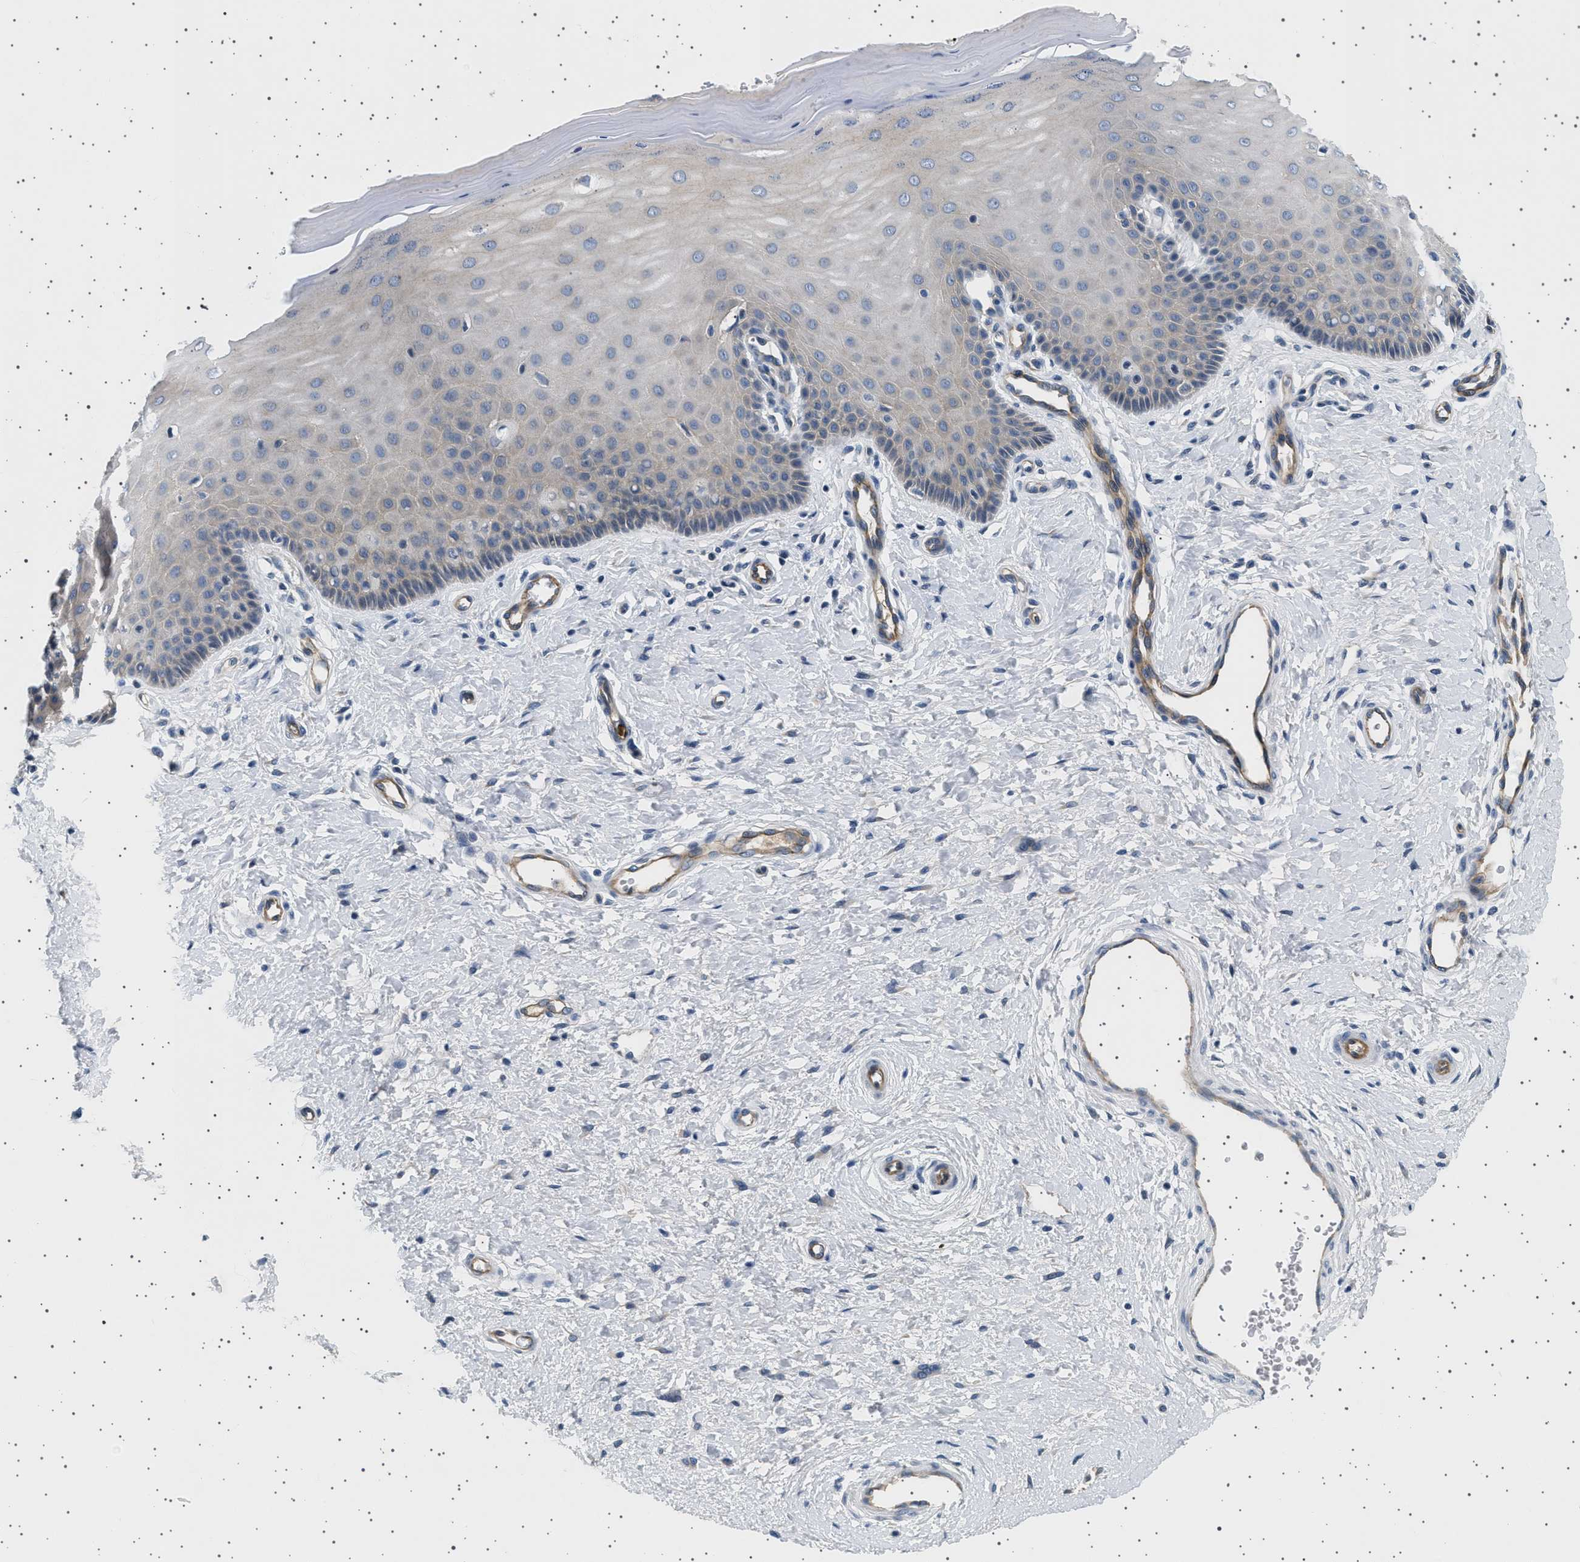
{"staining": {"intensity": "moderate", "quantity": "<25%", "location": "cytoplasmic/membranous"}, "tissue": "cervix", "cell_type": "Glandular cells", "image_type": "normal", "snomed": [{"axis": "morphology", "description": "Normal tissue, NOS"}, {"axis": "topography", "description": "Cervix"}], "caption": "Cervix stained with DAB (3,3'-diaminobenzidine) IHC exhibits low levels of moderate cytoplasmic/membranous expression in approximately <25% of glandular cells. (brown staining indicates protein expression, while blue staining denotes nuclei).", "gene": "PLPP6", "patient": {"sex": "female", "age": 55}}